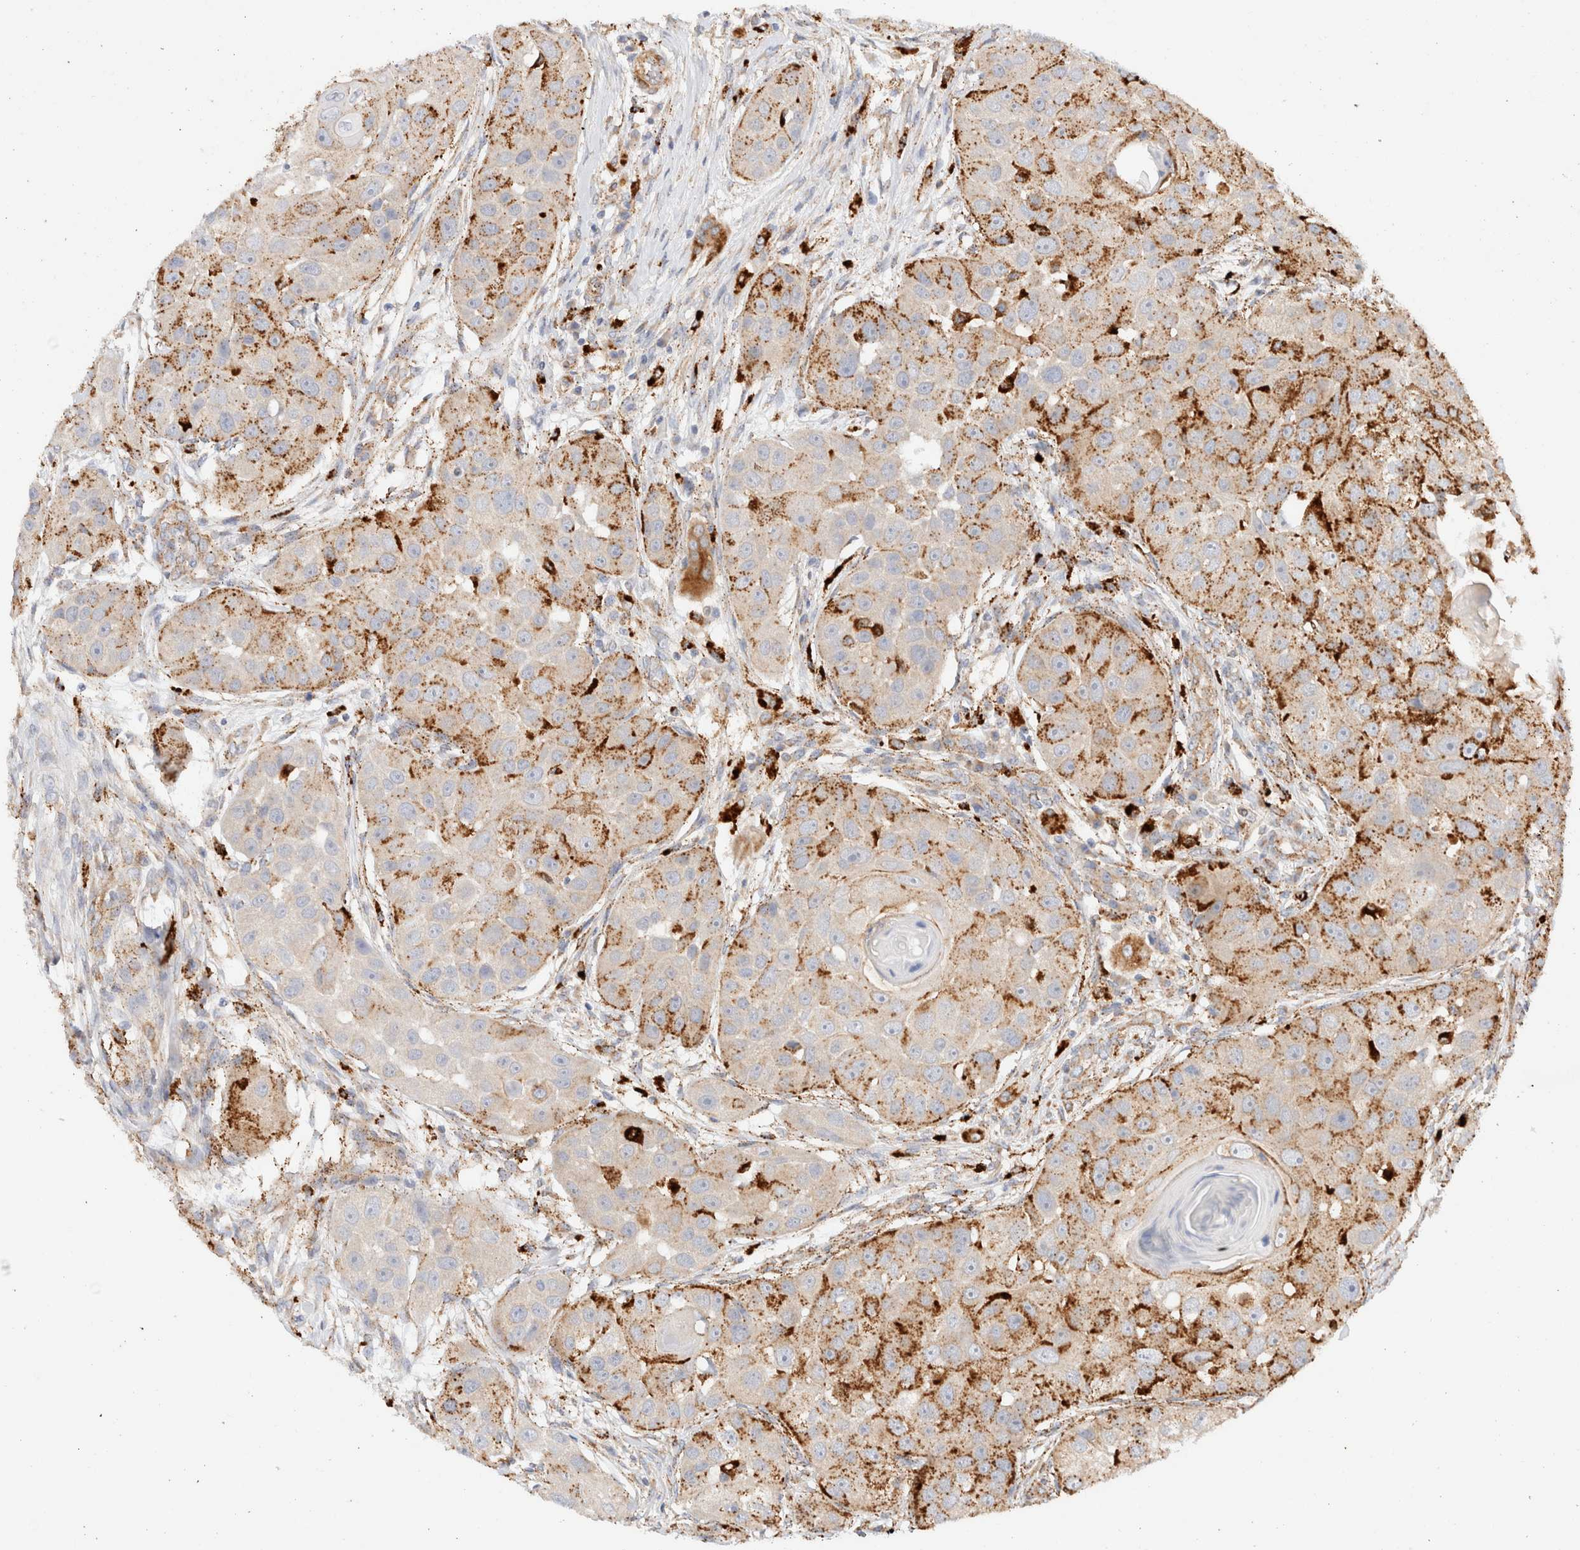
{"staining": {"intensity": "strong", "quantity": "25%-75%", "location": "cytoplasmic/membranous"}, "tissue": "head and neck cancer", "cell_type": "Tumor cells", "image_type": "cancer", "snomed": [{"axis": "morphology", "description": "Normal tissue, NOS"}, {"axis": "morphology", "description": "Squamous cell carcinoma, NOS"}, {"axis": "topography", "description": "Skeletal muscle"}, {"axis": "topography", "description": "Head-Neck"}], "caption": "The histopathology image demonstrates staining of squamous cell carcinoma (head and neck), revealing strong cytoplasmic/membranous protein positivity (brown color) within tumor cells. Using DAB (3,3'-diaminobenzidine) (brown) and hematoxylin (blue) stains, captured at high magnification using brightfield microscopy.", "gene": "RABEPK", "patient": {"sex": "male", "age": 51}}